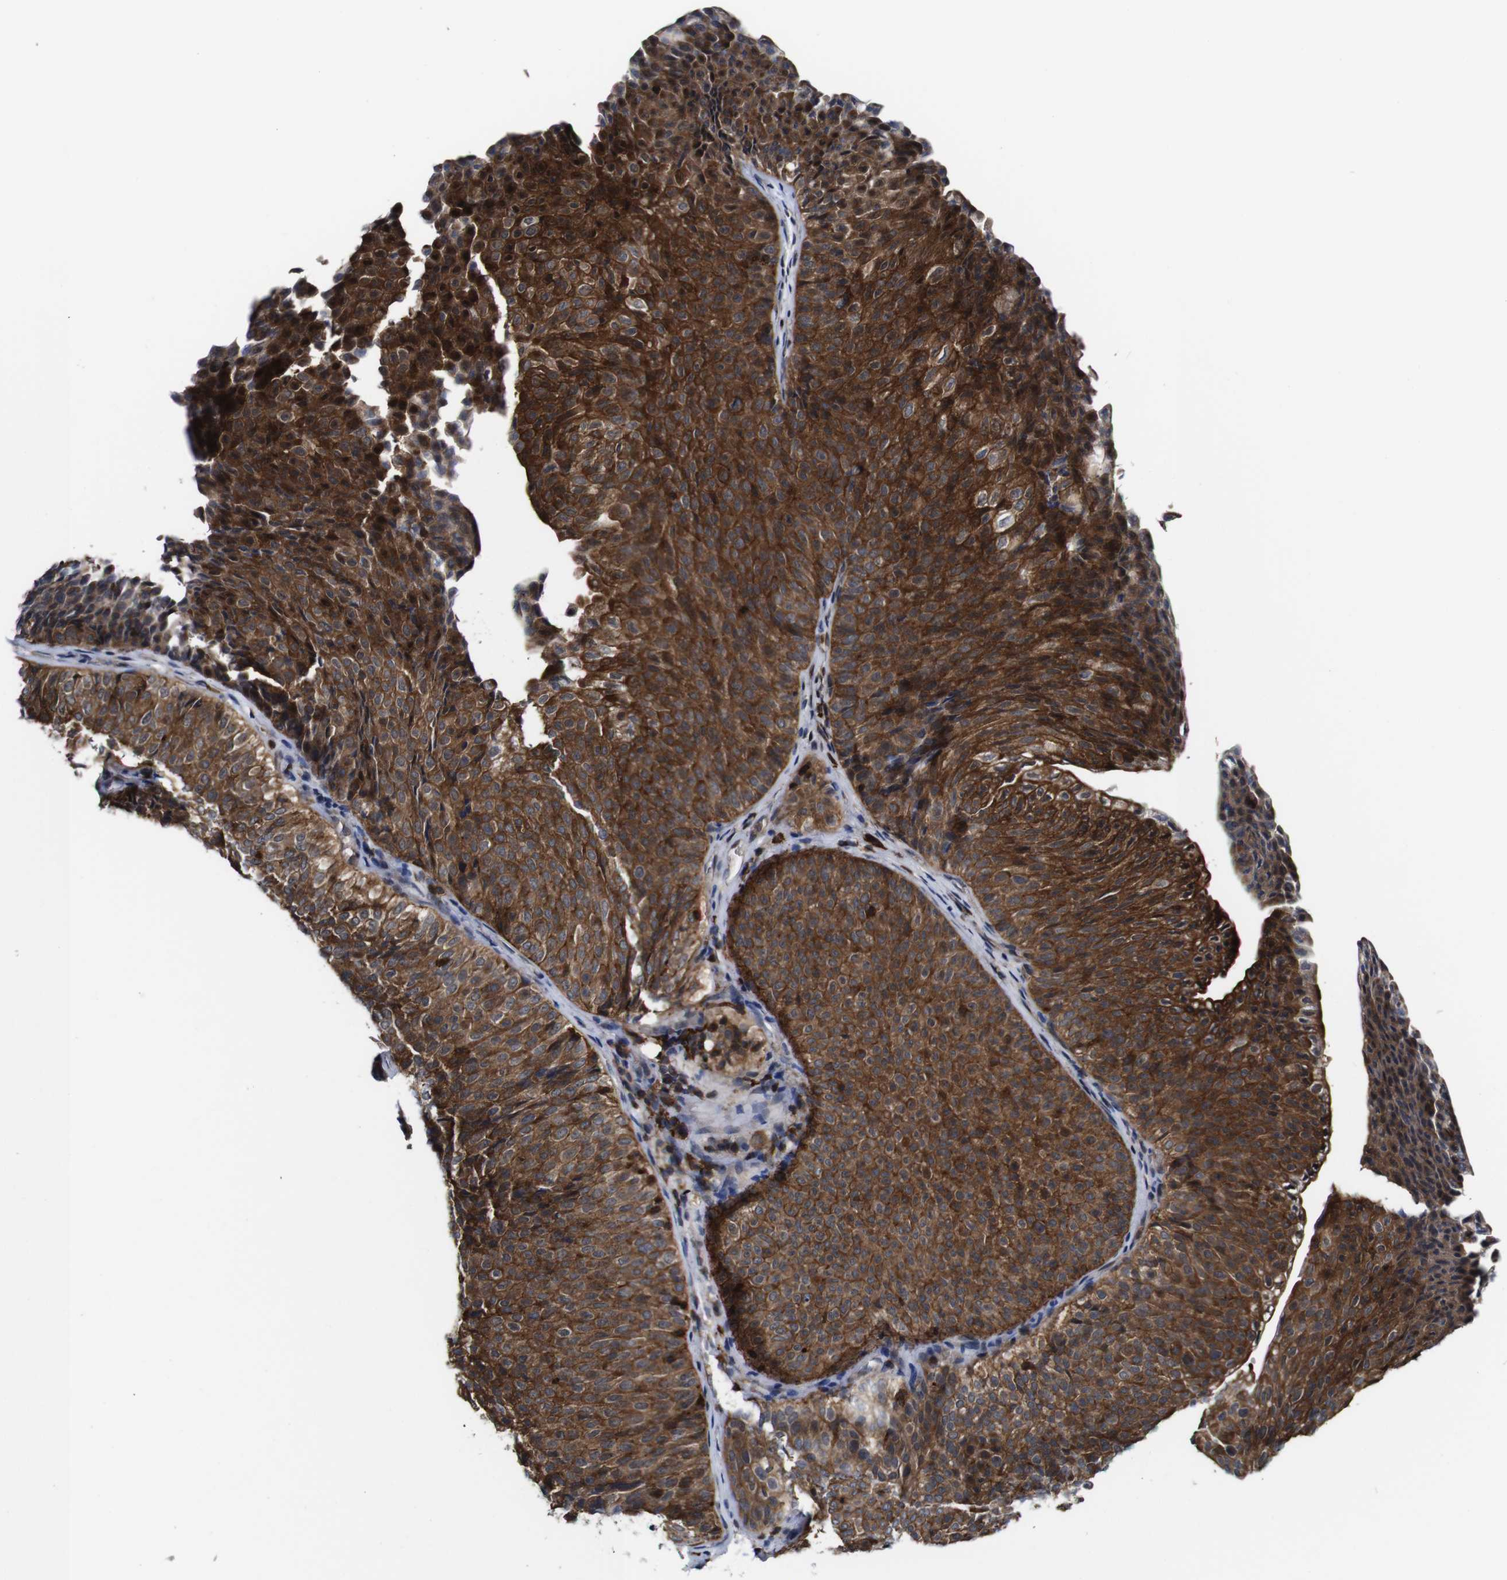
{"staining": {"intensity": "strong", "quantity": ">75%", "location": "cytoplasmic/membranous"}, "tissue": "urothelial cancer", "cell_type": "Tumor cells", "image_type": "cancer", "snomed": [{"axis": "morphology", "description": "Urothelial carcinoma, Low grade"}, {"axis": "topography", "description": "Urinary bladder"}], "caption": "Urothelial cancer stained for a protein (brown) displays strong cytoplasmic/membranous positive expression in about >75% of tumor cells.", "gene": "JAK2", "patient": {"sex": "male", "age": 78}}